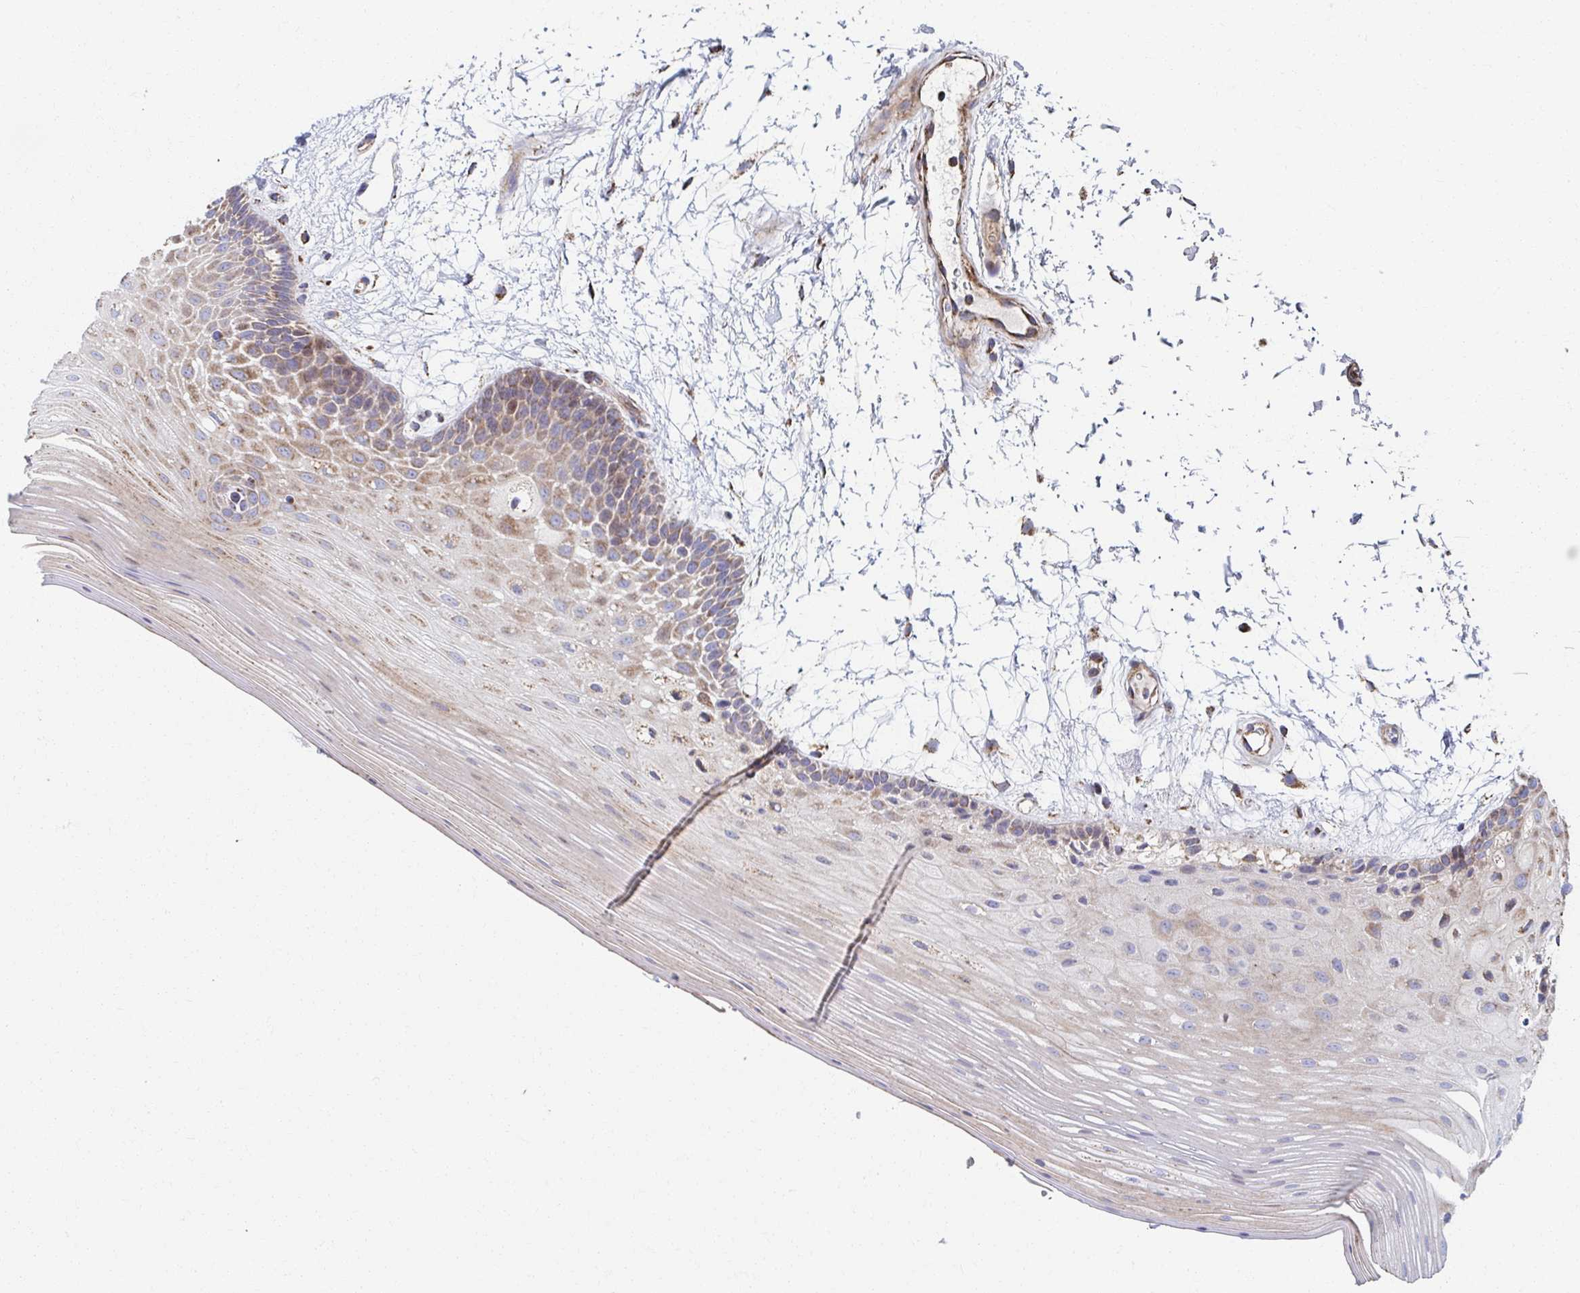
{"staining": {"intensity": "moderate", "quantity": "25%-75%", "location": "cytoplasmic/membranous"}, "tissue": "oral mucosa", "cell_type": "Squamous epithelial cells", "image_type": "normal", "snomed": [{"axis": "morphology", "description": "Normal tissue, NOS"}, {"axis": "morphology", "description": "Squamous cell carcinoma, NOS"}, {"axis": "topography", "description": "Oral tissue"}, {"axis": "topography", "description": "Tounge, NOS"}, {"axis": "topography", "description": "Head-Neck"}], "caption": "There is medium levels of moderate cytoplasmic/membranous positivity in squamous epithelial cells of unremarkable oral mucosa, as demonstrated by immunohistochemical staining (brown color).", "gene": "SAT1", "patient": {"sex": "male", "age": 62}}